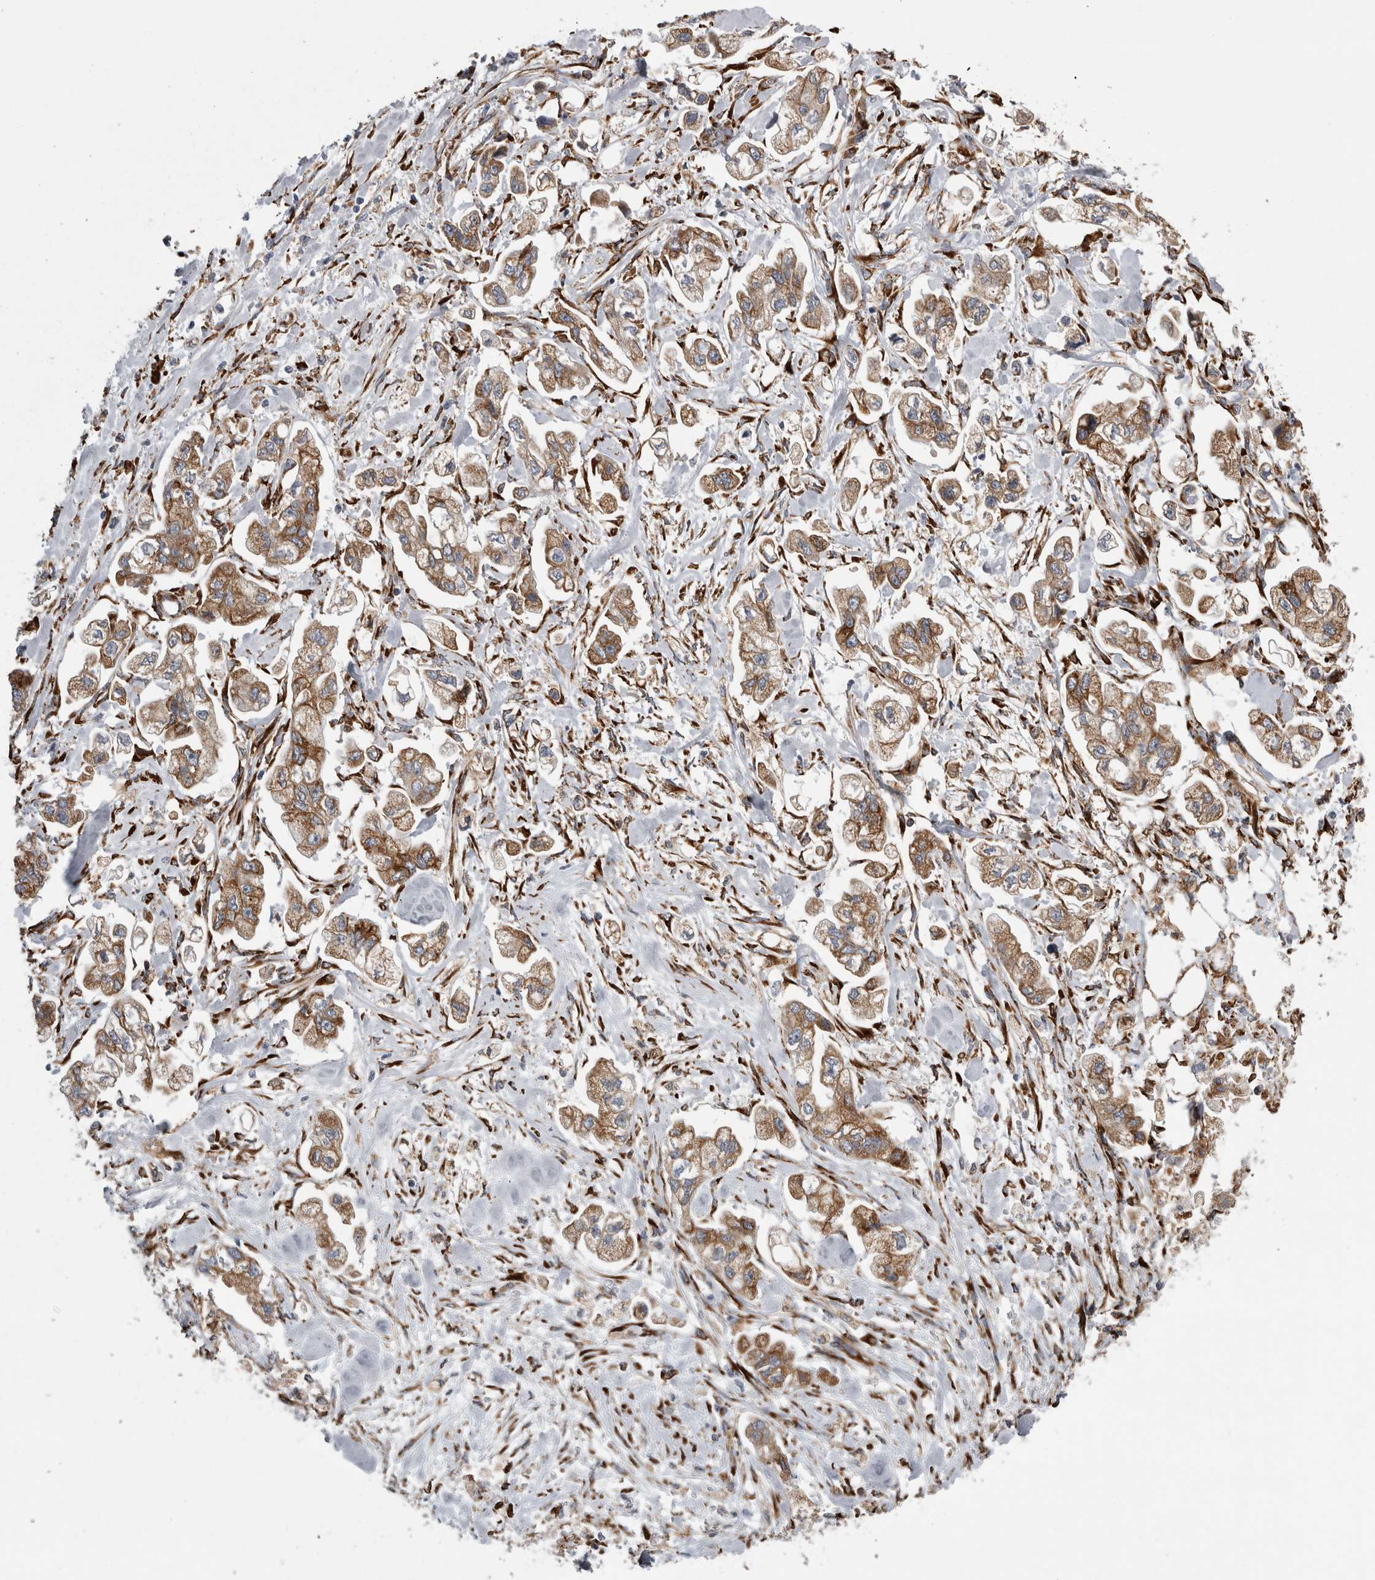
{"staining": {"intensity": "moderate", "quantity": ">75%", "location": "cytoplasmic/membranous"}, "tissue": "stomach cancer", "cell_type": "Tumor cells", "image_type": "cancer", "snomed": [{"axis": "morphology", "description": "Normal tissue, NOS"}, {"axis": "morphology", "description": "Adenocarcinoma, NOS"}, {"axis": "topography", "description": "Stomach"}], "caption": "Human stomach cancer stained with a protein marker exhibits moderate staining in tumor cells.", "gene": "FHIP2B", "patient": {"sex": "male", "age": 62}}